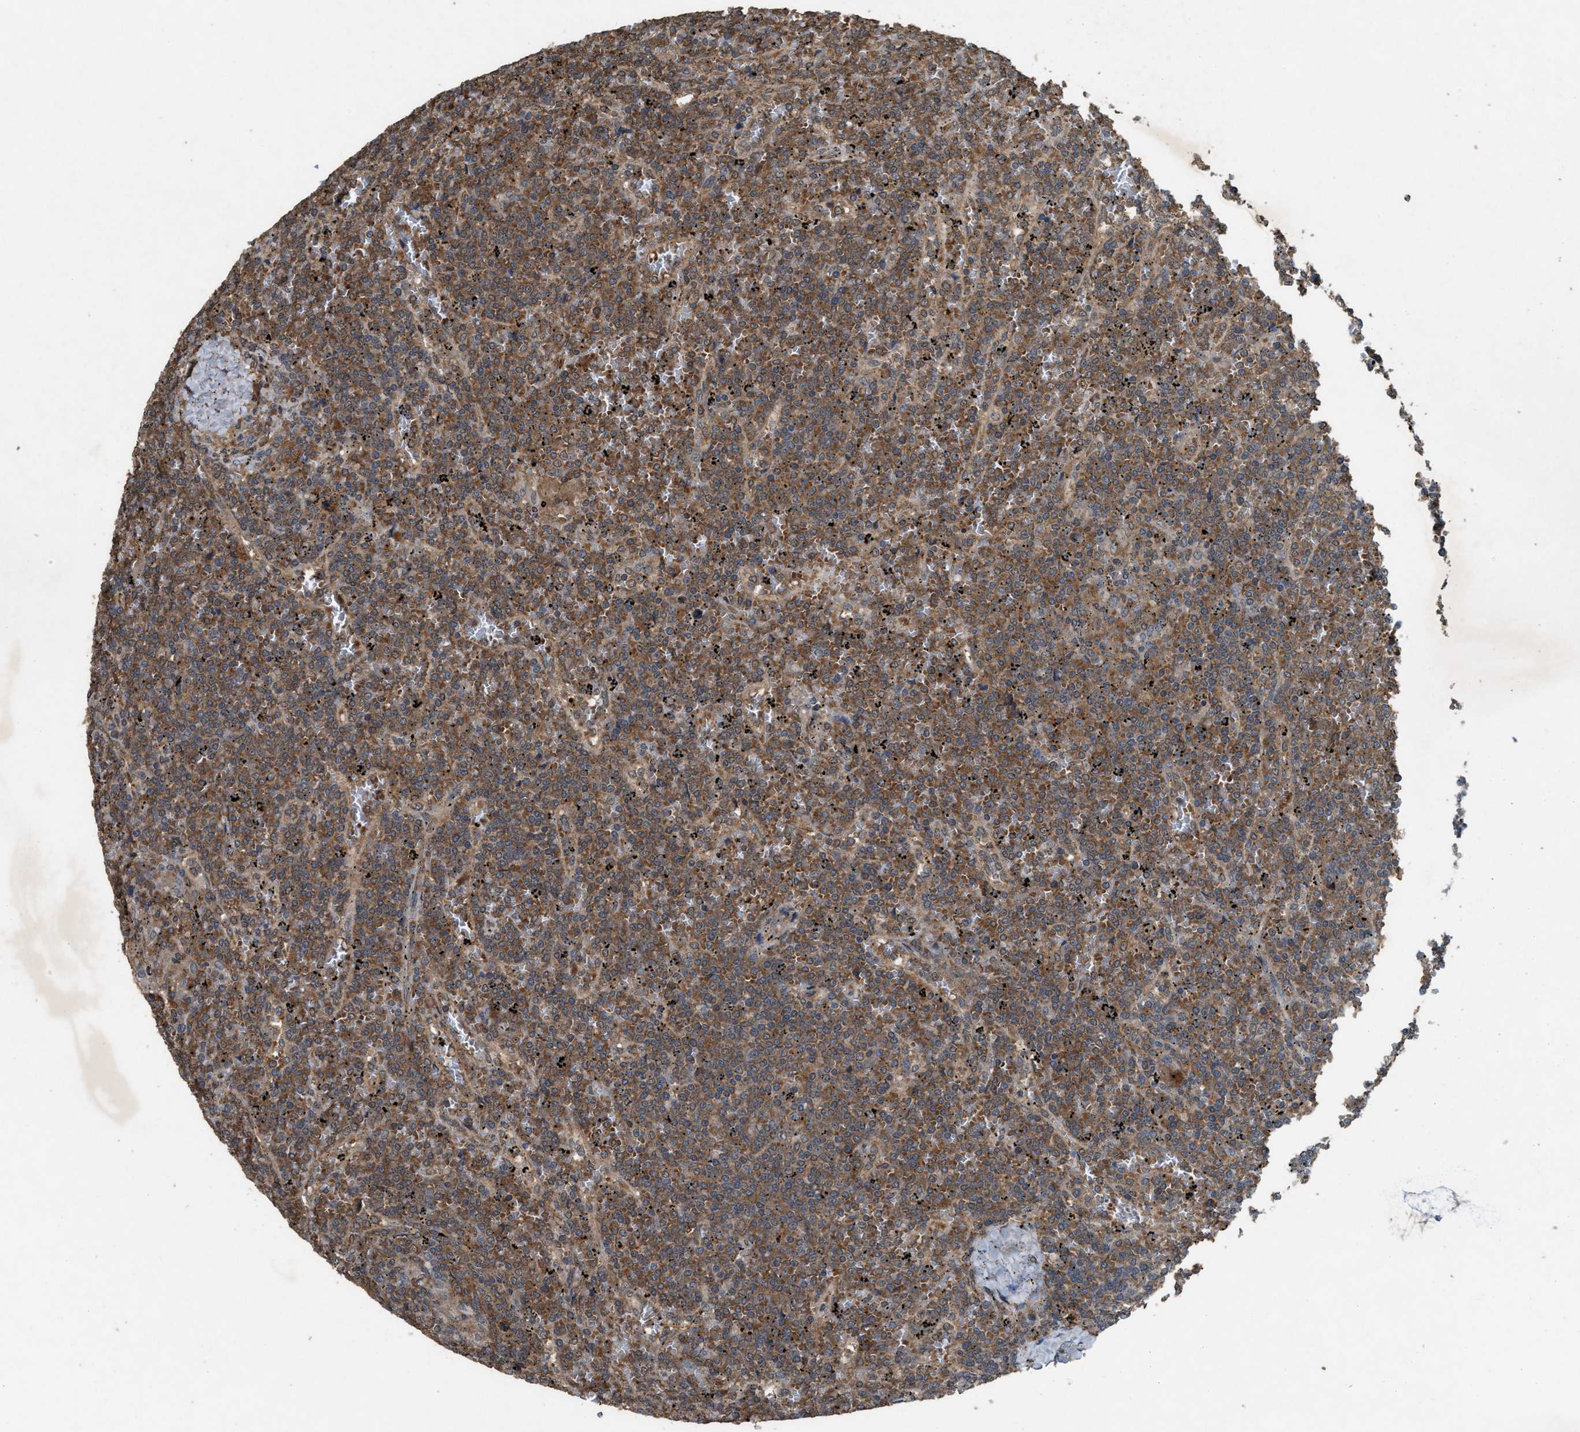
{"staining": {"intensity": "moderate", "quantity": ">75%", "location": "cytoplasmic/membranous"}, "tissue": "lymphoma", "cell_type": "Tumor cells", "image_type": "cancer", "snomed": [{"axis": "morphology", "description": "Malignant lymphoma, non-Hodgkin's type, Low grade"}, {"axis": "topography", "description": "Spleen"}], "caption": "Moderate cytoplasmic/membranous staining is identified in approximately >75% of tumor cells in lymphoma. (IHC, brightfield microscopy, high magnification).", "gene": "ARHGEF5", "patient": {"sex": "female", "age": 19}}